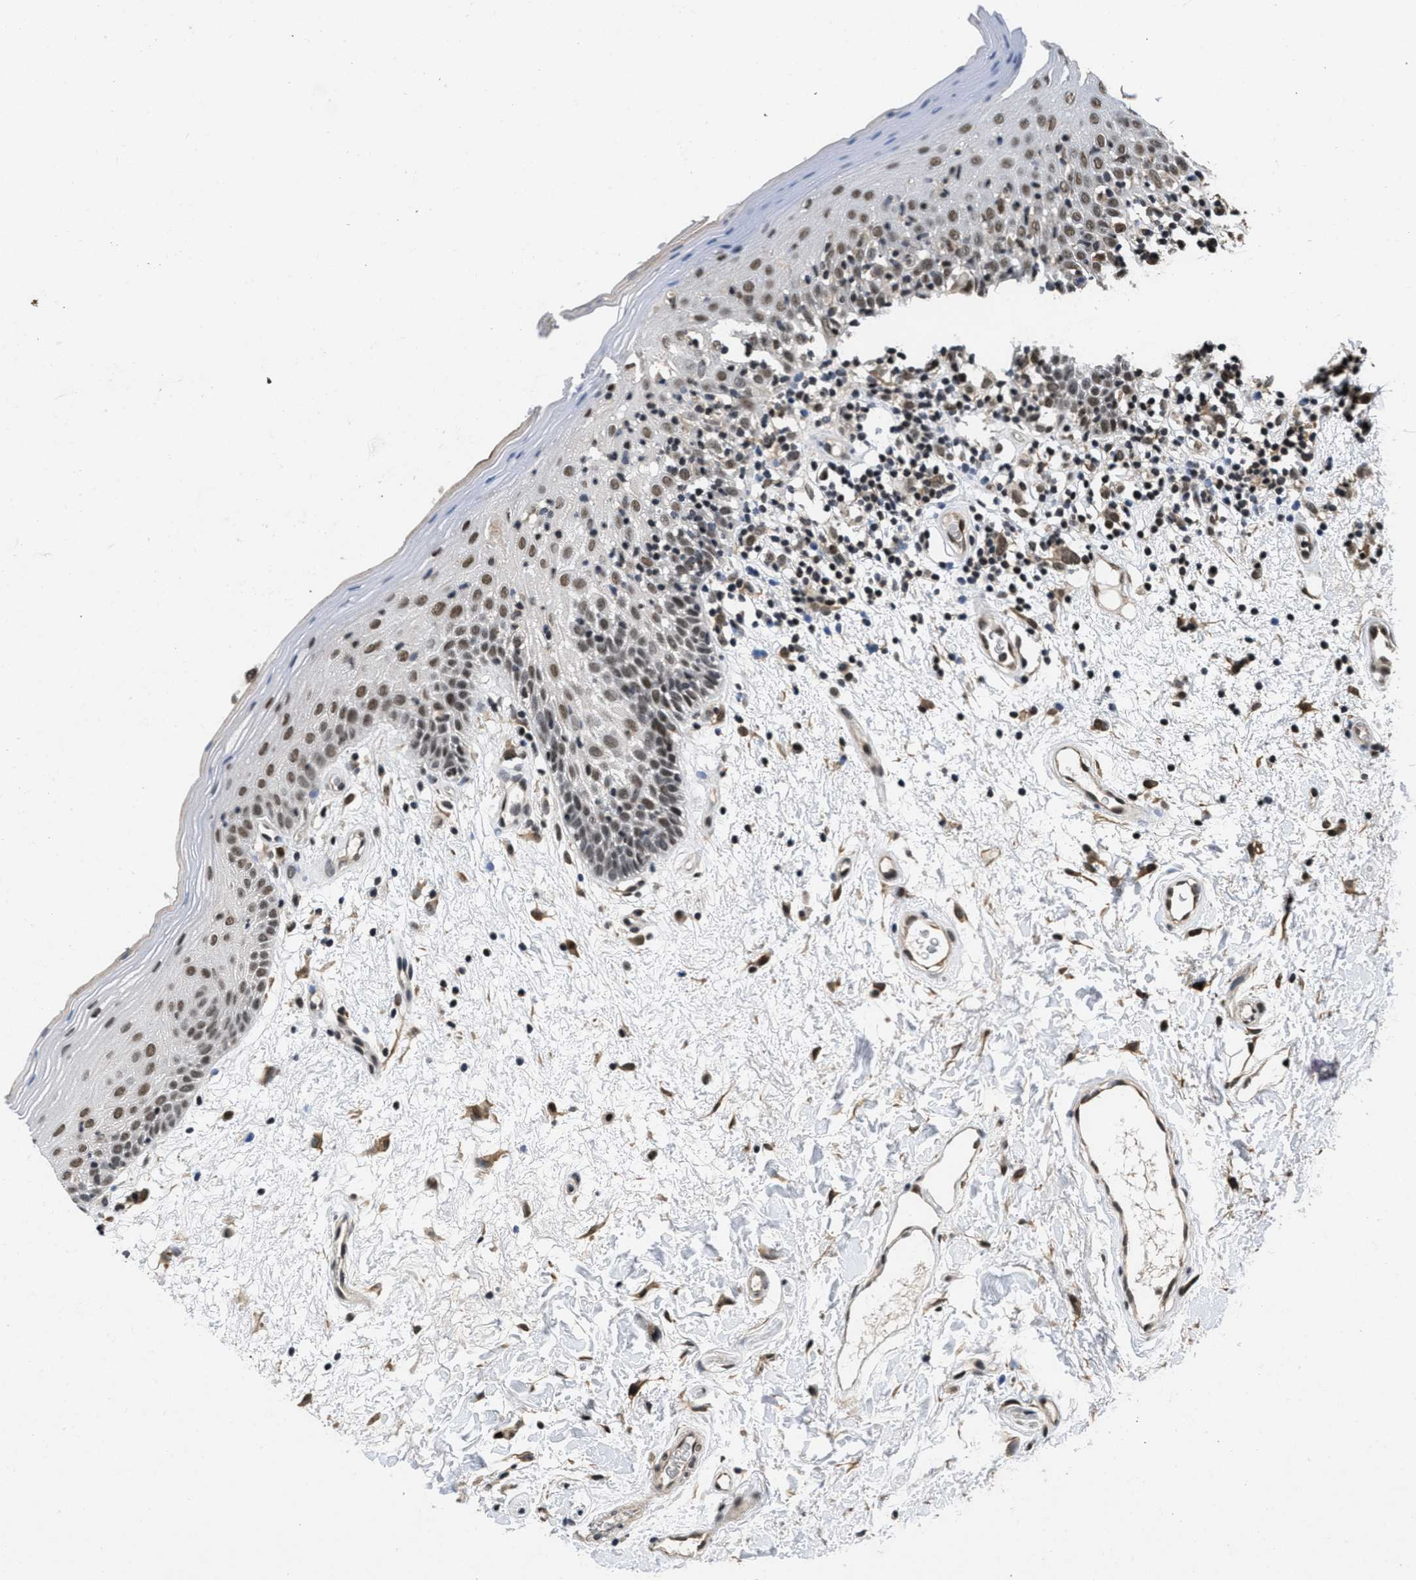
{"staining": {"intensity": "moderate", "quantity": ">75%", "location": "nuclear"}, "tissue": "oral mucosa", "cell_type": "Squamous epithelial cells", "image_type": "normal", "snomed": [{"axis": "morphology", "description": "Normal tissue, NOS"}, {"axis": "morphology", "description": "Squamous cell carcinoma, NOS"}, {"axis": "topography", "description": "Skeletal muscle"}, {"axis": "topography", "description": "Oral tissue"}, {"axis": "topography", "description": "Head-Neck"}], "caption": "High-magnification brightfield microscopy of unremarkable oral mucosa stained with DAB (brown) and counterstained with hematoxylin (blue). squamous epithelial cells exhibit moderate nuclear staining is seen in approximately>75% of cells.", "gene": "CUL4B", "patient": {"sex": "male", "age": 71}}